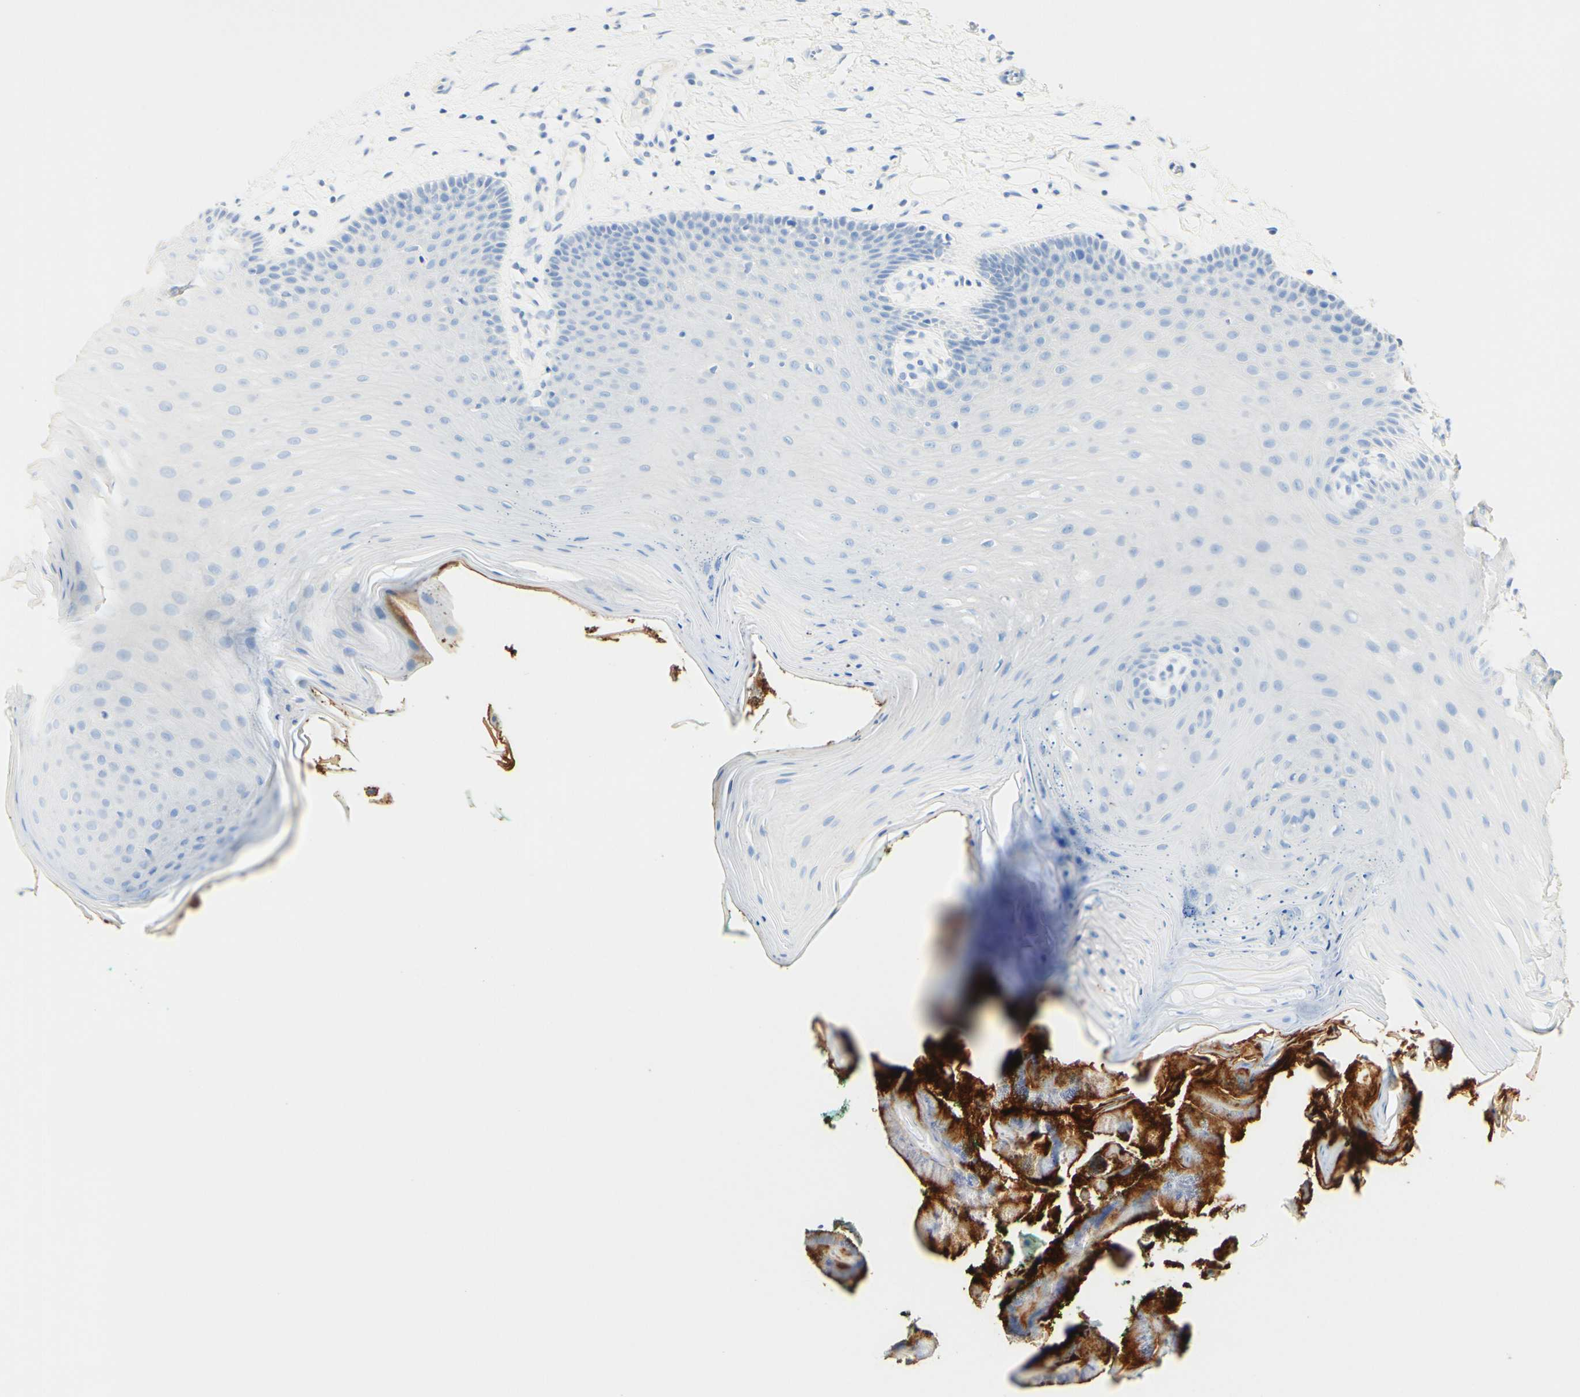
{"staining": {"intensity": "negative", "quantity": "none", "location": "none"}, "tissue": "oral mucosa", "cell_type": "Squamous epithelial cells", "image_type": "normal", "snomed": [{"axis": "morphology", "description": "Normal tissue, NOS"}, {"axis": "topography", "description": "Skeletal muscle"}, {"axis": "topography", "description": "Oral tissue"}], "caption": "IHC image of normal oral mucosa: human oral mucosa stained with DAB reveals no significant protein expression in squamous epithelial cells.", "gene": "PIGR", "patient": {"sex": "male", "age": 58}}